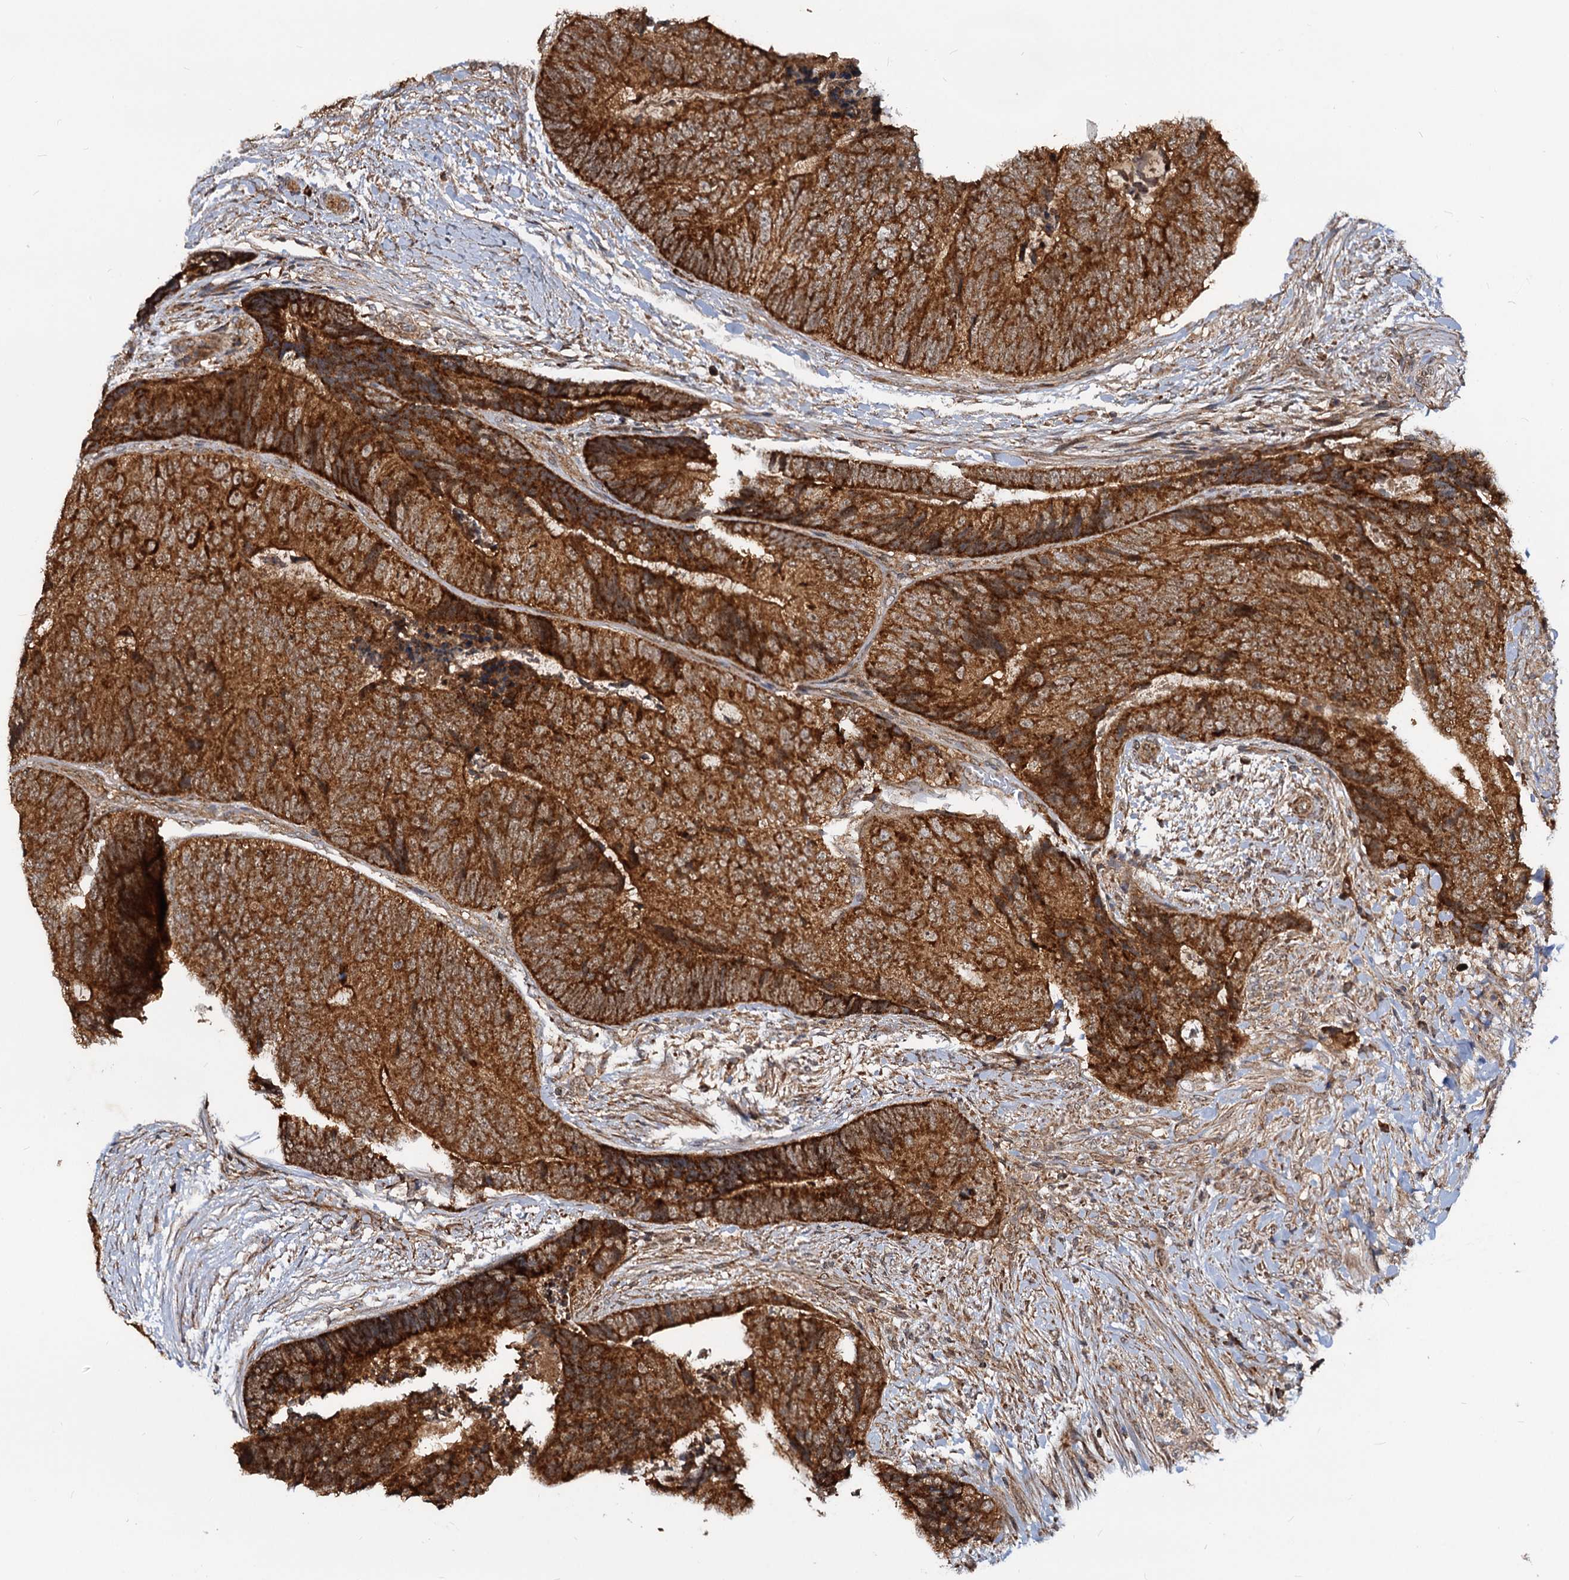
{"staining": {"intensity": "strong", "quantity": ">75%", "location": "cytoplasmic/membranous"}, "tissue": "colorectal cancer", "cell_type": "Tumor cells", "image_type": "cancer", "snomed": [{"axis": "morphology", "description": "Adenocarcinoma, NOS"}, {"axis": "topography", "description": "Colon"}], "caption": "Protein staining by immunohistochemistry exhibits strong cytoplasmic/membranous positivity in about >75% of tumor cells in colorectal cancer. Using DAB (3,3'-diaminobenzidine) (brown) and hematoxylin (blue) stains, captured at high magnification using brightfield microscopy.", "gene": "CEP76", "patient": {"sex": "female", "age": 67}}